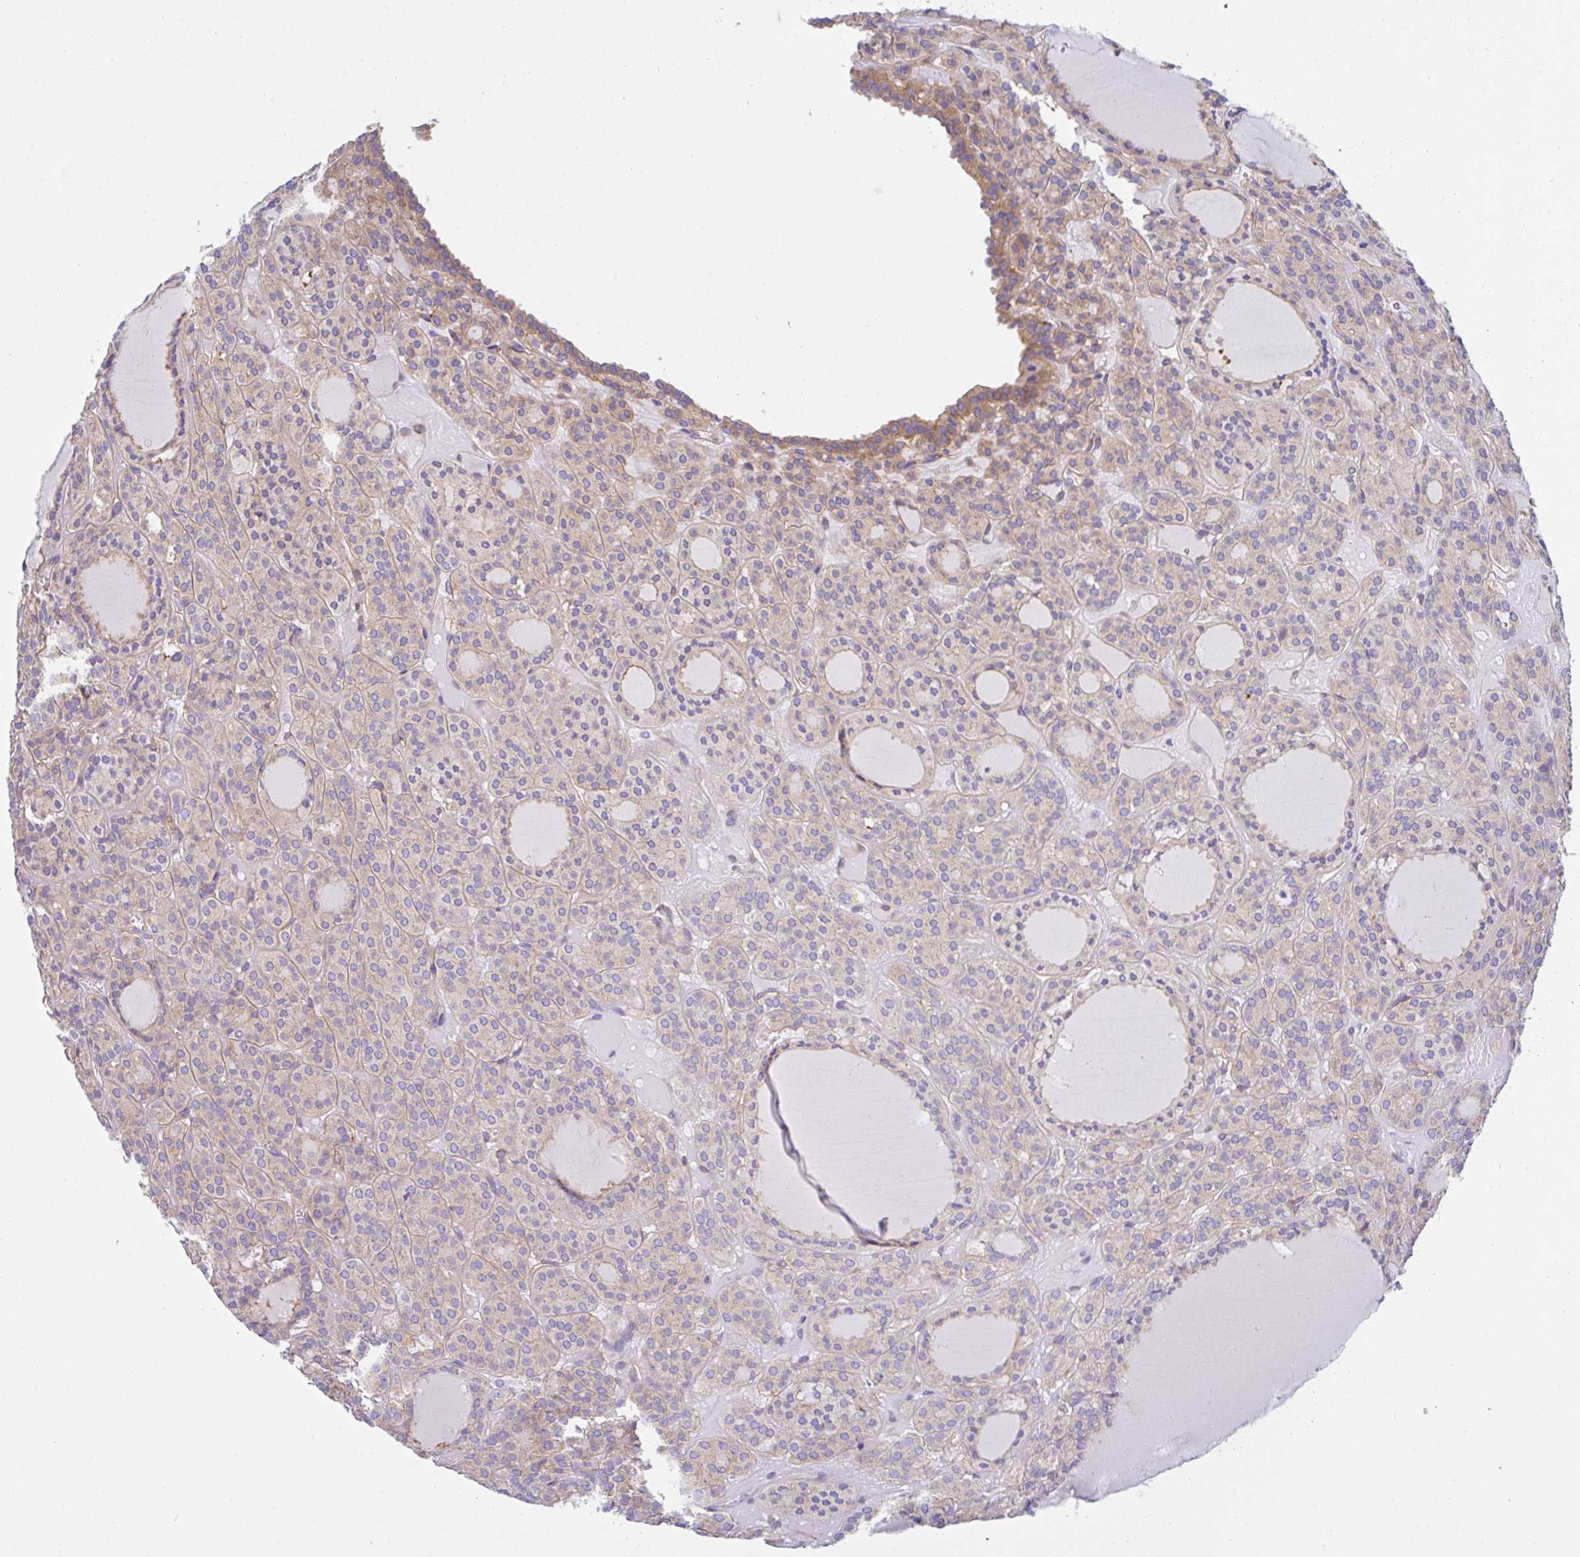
{"staining": {"intensity": "weak", "quantity": "25%-75%", "location": "cytoplasmic/membranous"}, "tissue": "thyroid cancer", "cell_type": "Tumor cells", "image_type": "cancer", "snomed": [{"axis": "morphology", "description": "Follicular adenoma carcinoma, NOS"}, {"axis": "topography", "description": "Thyroid gland"}], "caption": "Thyroid cancer was stained to show a protein in brown. There is low levels of weak cytoplasmic/membranous expression in about 25%-75% of tumor cells.", "gene": "GFPT2", "patient": {"sex": "female", "age": 63}}